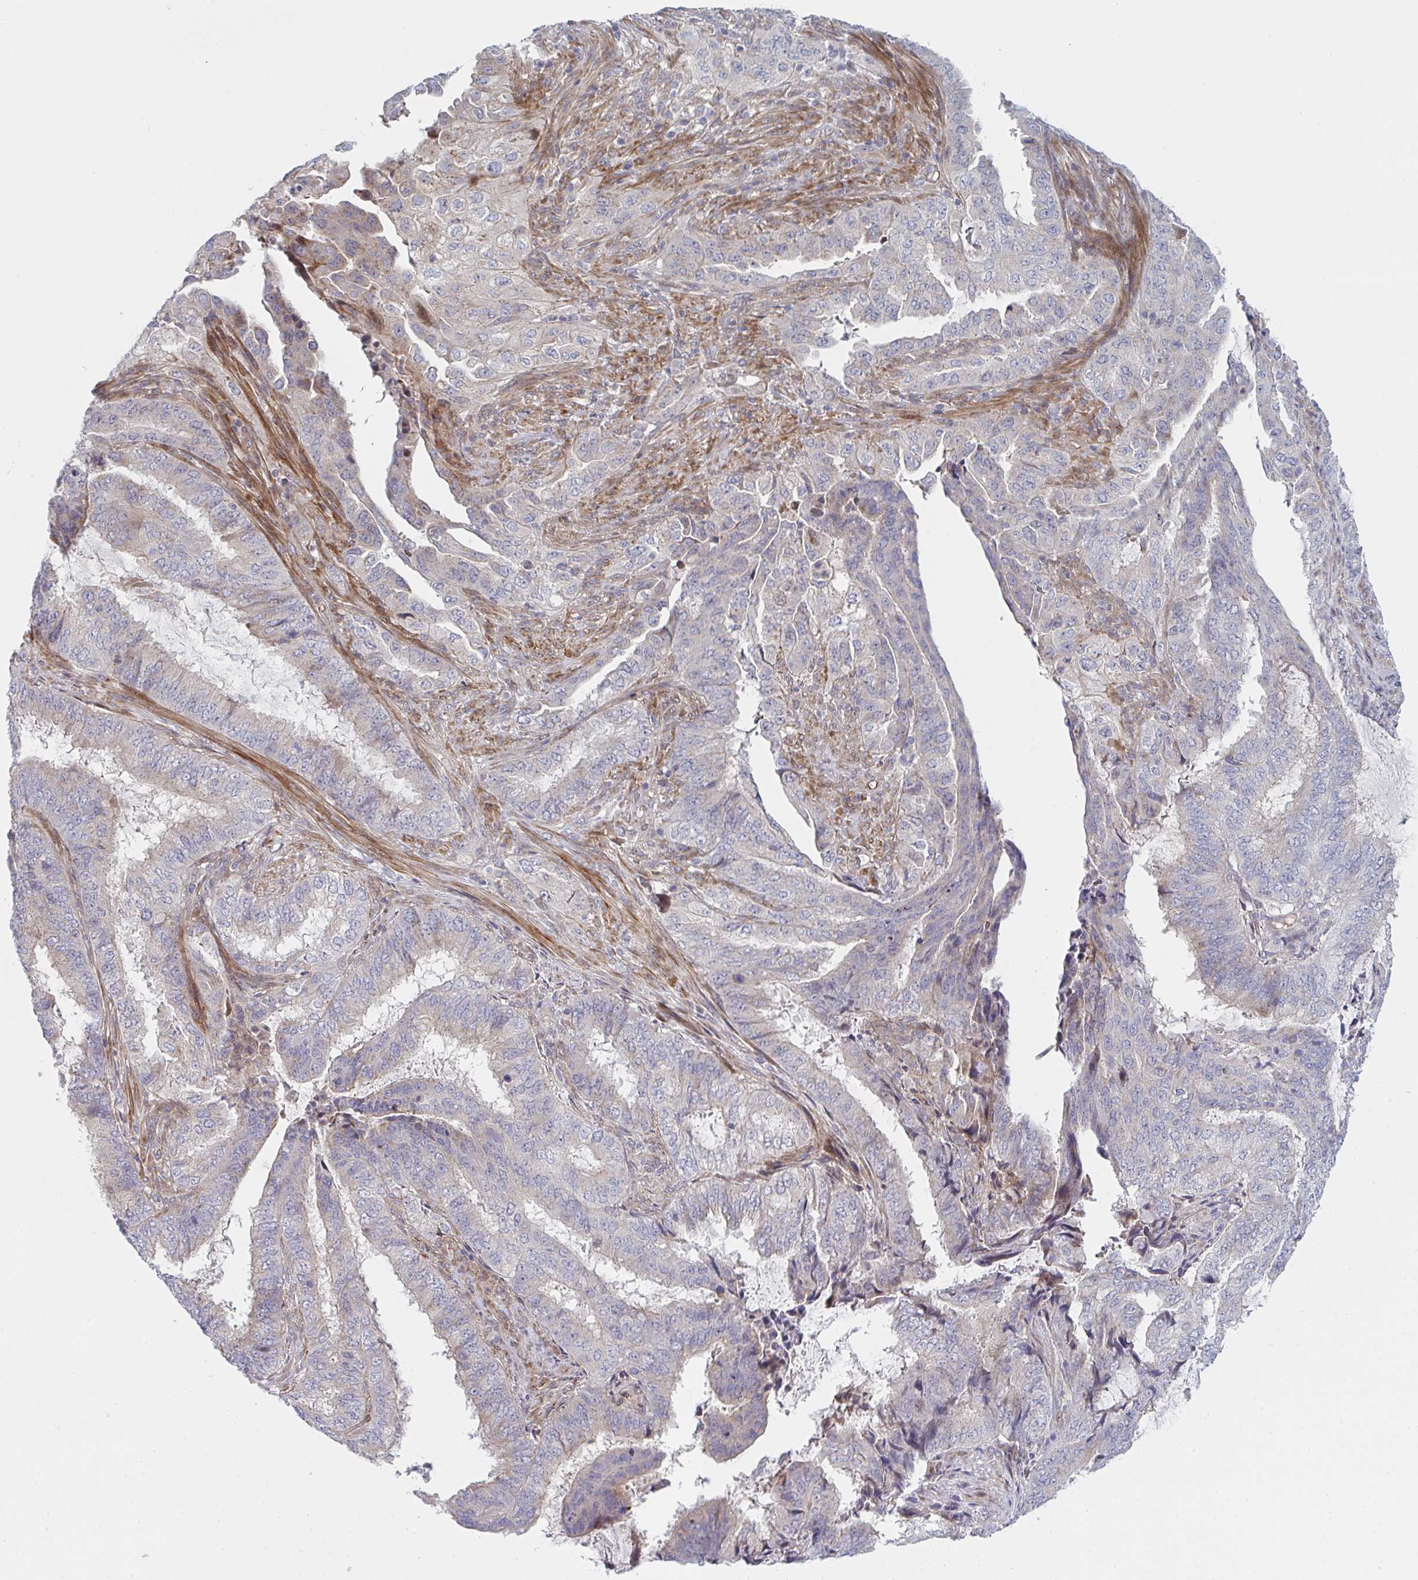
{"staining": {"intensity": "weak", "quantity": "<25%", "location": "cytoplasmic/membranous"}, "tissue": "endometrial cancer", "cell_type": "Tumor cells", "image_type": "cancer", "snomed": [{"axis": "morphology", "description": "Adenocarcinoma, NOS"}, {"axis": "topography", "description": "Endometrium"}], "caption": "There is no significant staining in tumor cells of endometrial cancer.", "gene": "TNFSF4", "patient": {"sex": "female", "age": 51}}